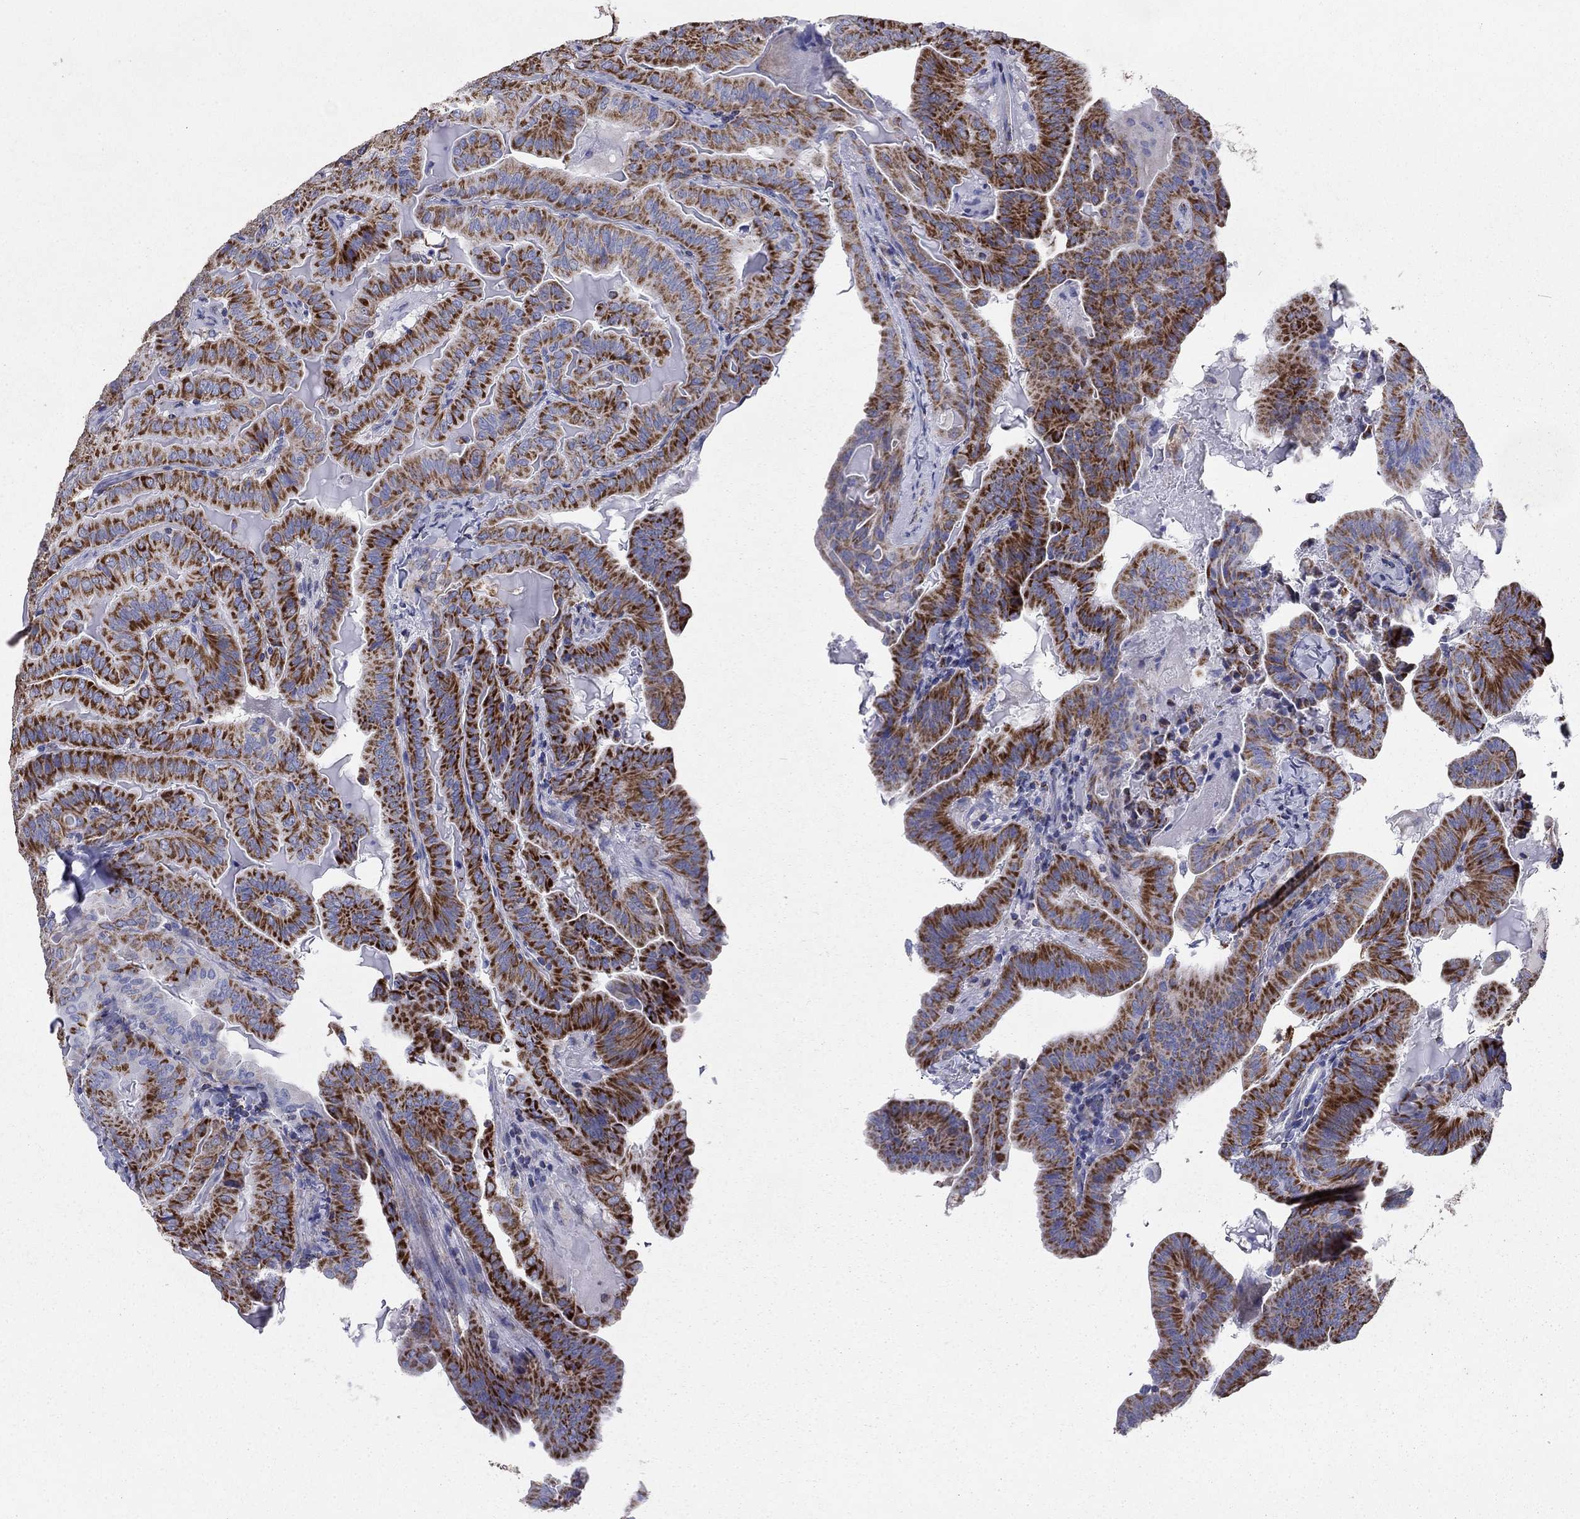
{"staining": {"intensity": "strong", "quantity": ">75%", "location": "cytoplasmic/membranous"}, "tissue": "thyroid cancer", "cell_type": "Tumor cells", "image_type": "cancer", "snomed": [{"axis": "morphology", "description": "Papillary adenocarcinoma, NOS"}, {"axis": "topography", "description": "Thyroid gland"}], "caption": "DAB (3,3'-diaminobenzidine) immunohistochemical staining of human thyroid papillary adenocarcinoma displays strong cytoplasmic/membranous protein expression in about >75% of tumor cells.", "gene": "NDUFA4L2", "patient": {"sex": "female", "age": 68}}